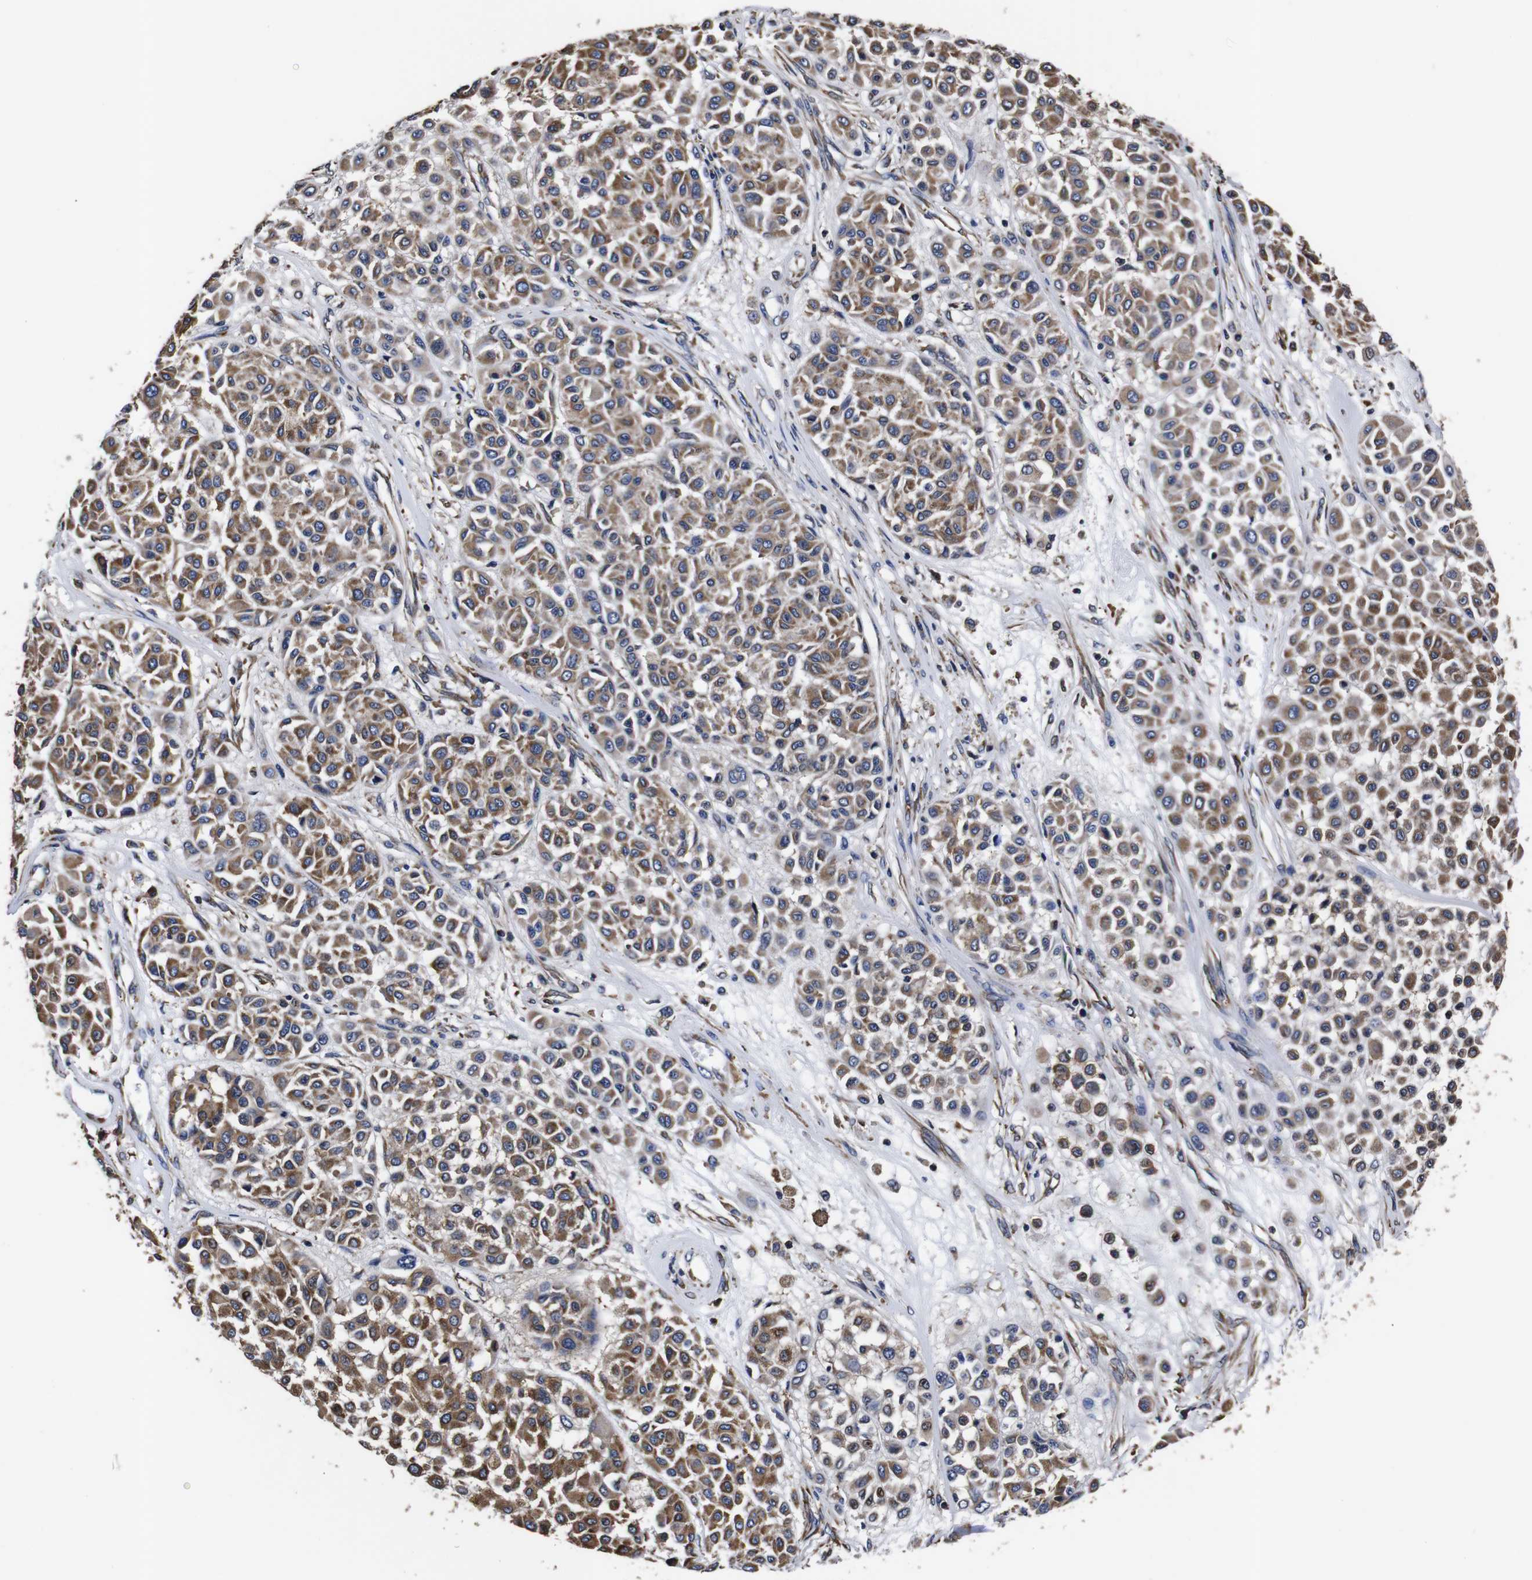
{"staining": {"intensity": "moderate", "quantity": ">75%", "location": "cytoplasmic/membranous"}, "tissue": "melanoma", "cell_type": "Tumor cells", "image_type": "cancer", "snomed": [{"axis": "morphology", "description": "Malignant melanoma, Metastatic site"}, {"axis": "topography", "description": "Soft tissue"}], "caption": "Malignant melanoma (metastatic site) stained for a protein exhibits moderate cytoplasmic/membranous positivity in tumor cells.", "gene": "PPIB", "patient": {"sex": "male", "age": 41}}